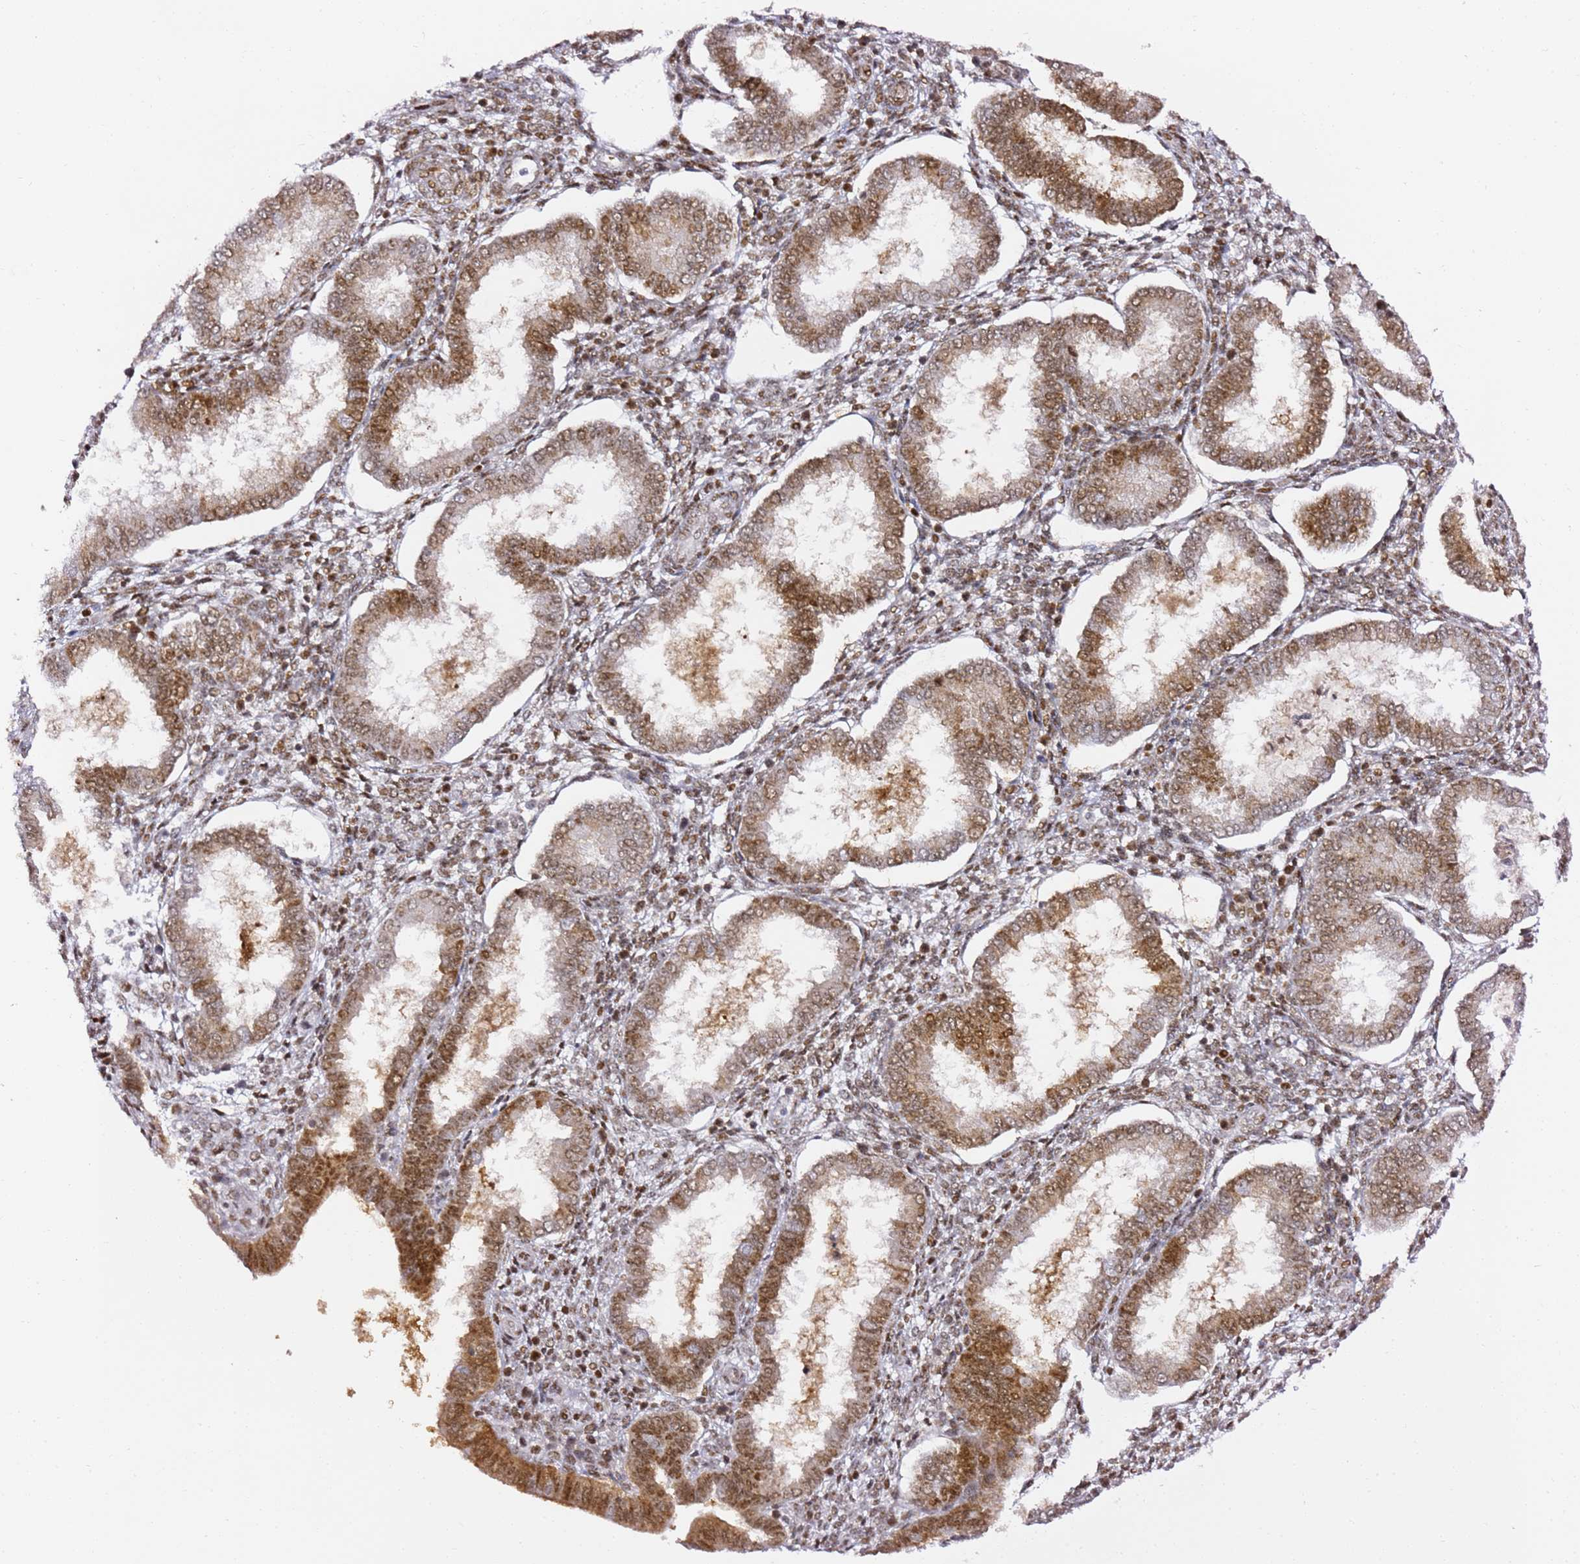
{"staining": {"intensity": "strong", "quantity": ">75%", "location": "nuclear"}, "tissue": "endometrium", "cell_type": "Cells in endometrial stroma", "image_type": "normal", "snomed": [{"axis": "morphology", "description": "Normal tissue, NOS"}, {"axis": "topography", "description": "Endometrium"}], "caption": "IHC of benign human endometrium reveals high levels of strong nuclear staining in approximately >75% of cells in endometrial stroma.", "gene": "GBP2", "patient": {"sex": "female", "age": 24}}